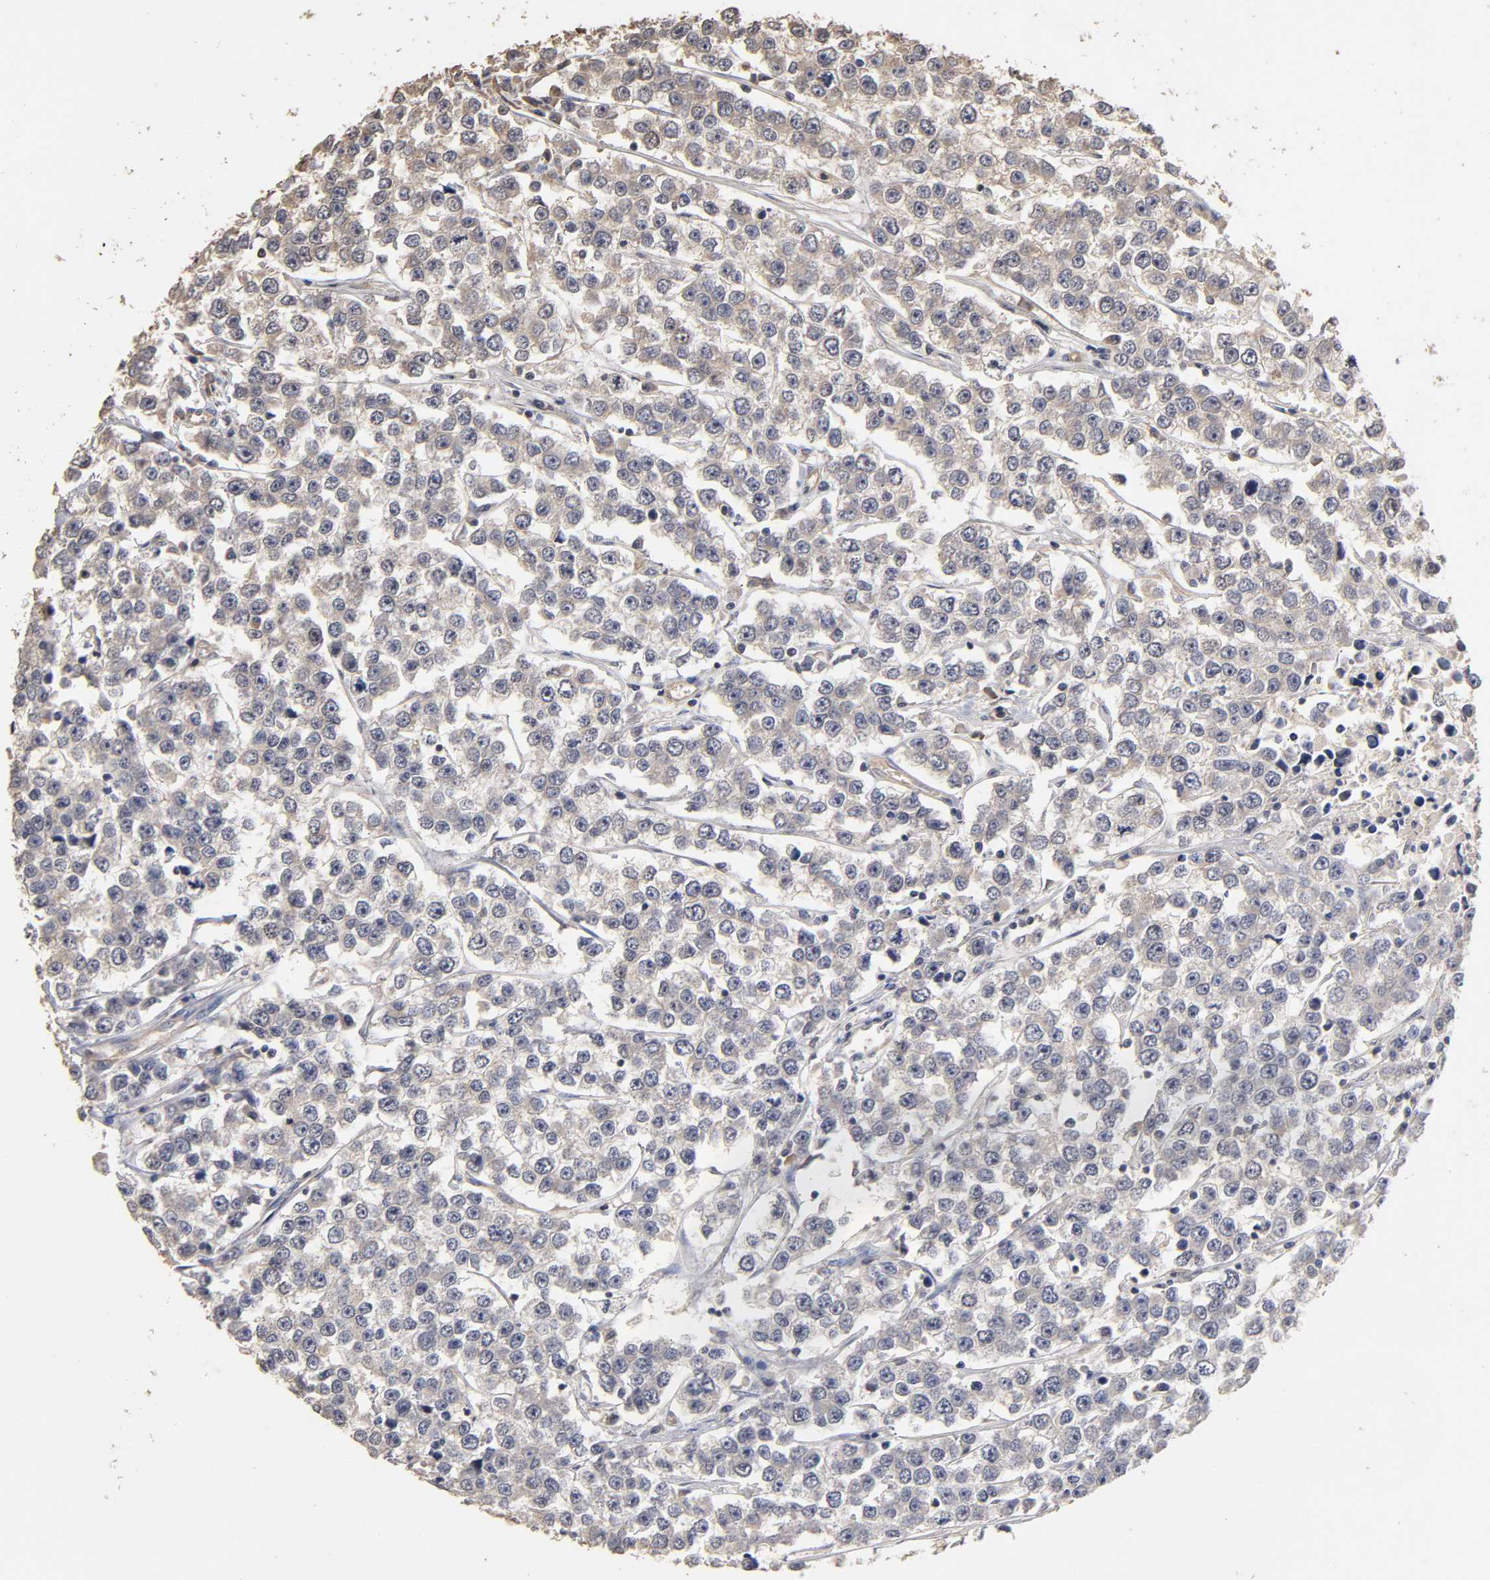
{"staining": {"intensity": "weak", "quantity": "25%-75%", "location": "cytoplasmic/membranous"}, "tissue": "testis cancer", "cell_type": "Tumor cells", "image_type": "cancer", "snomed": [{"axis": "morphology", "description": "Seminoma, NOS"}, {"axis": "morphology", "description": "Carcinoma, Embryonal, NOS"}, {"axis": "topography", "description": "Testis"}], "caption": "Human testis embryonal carcinoma stained for a protein (brown) displays weak cytoplasmic/membranous positive expression in about 25%-75% of tumor cells.", "gene": "VSIG4", "patient": {"sex": "male", "age": 52}}